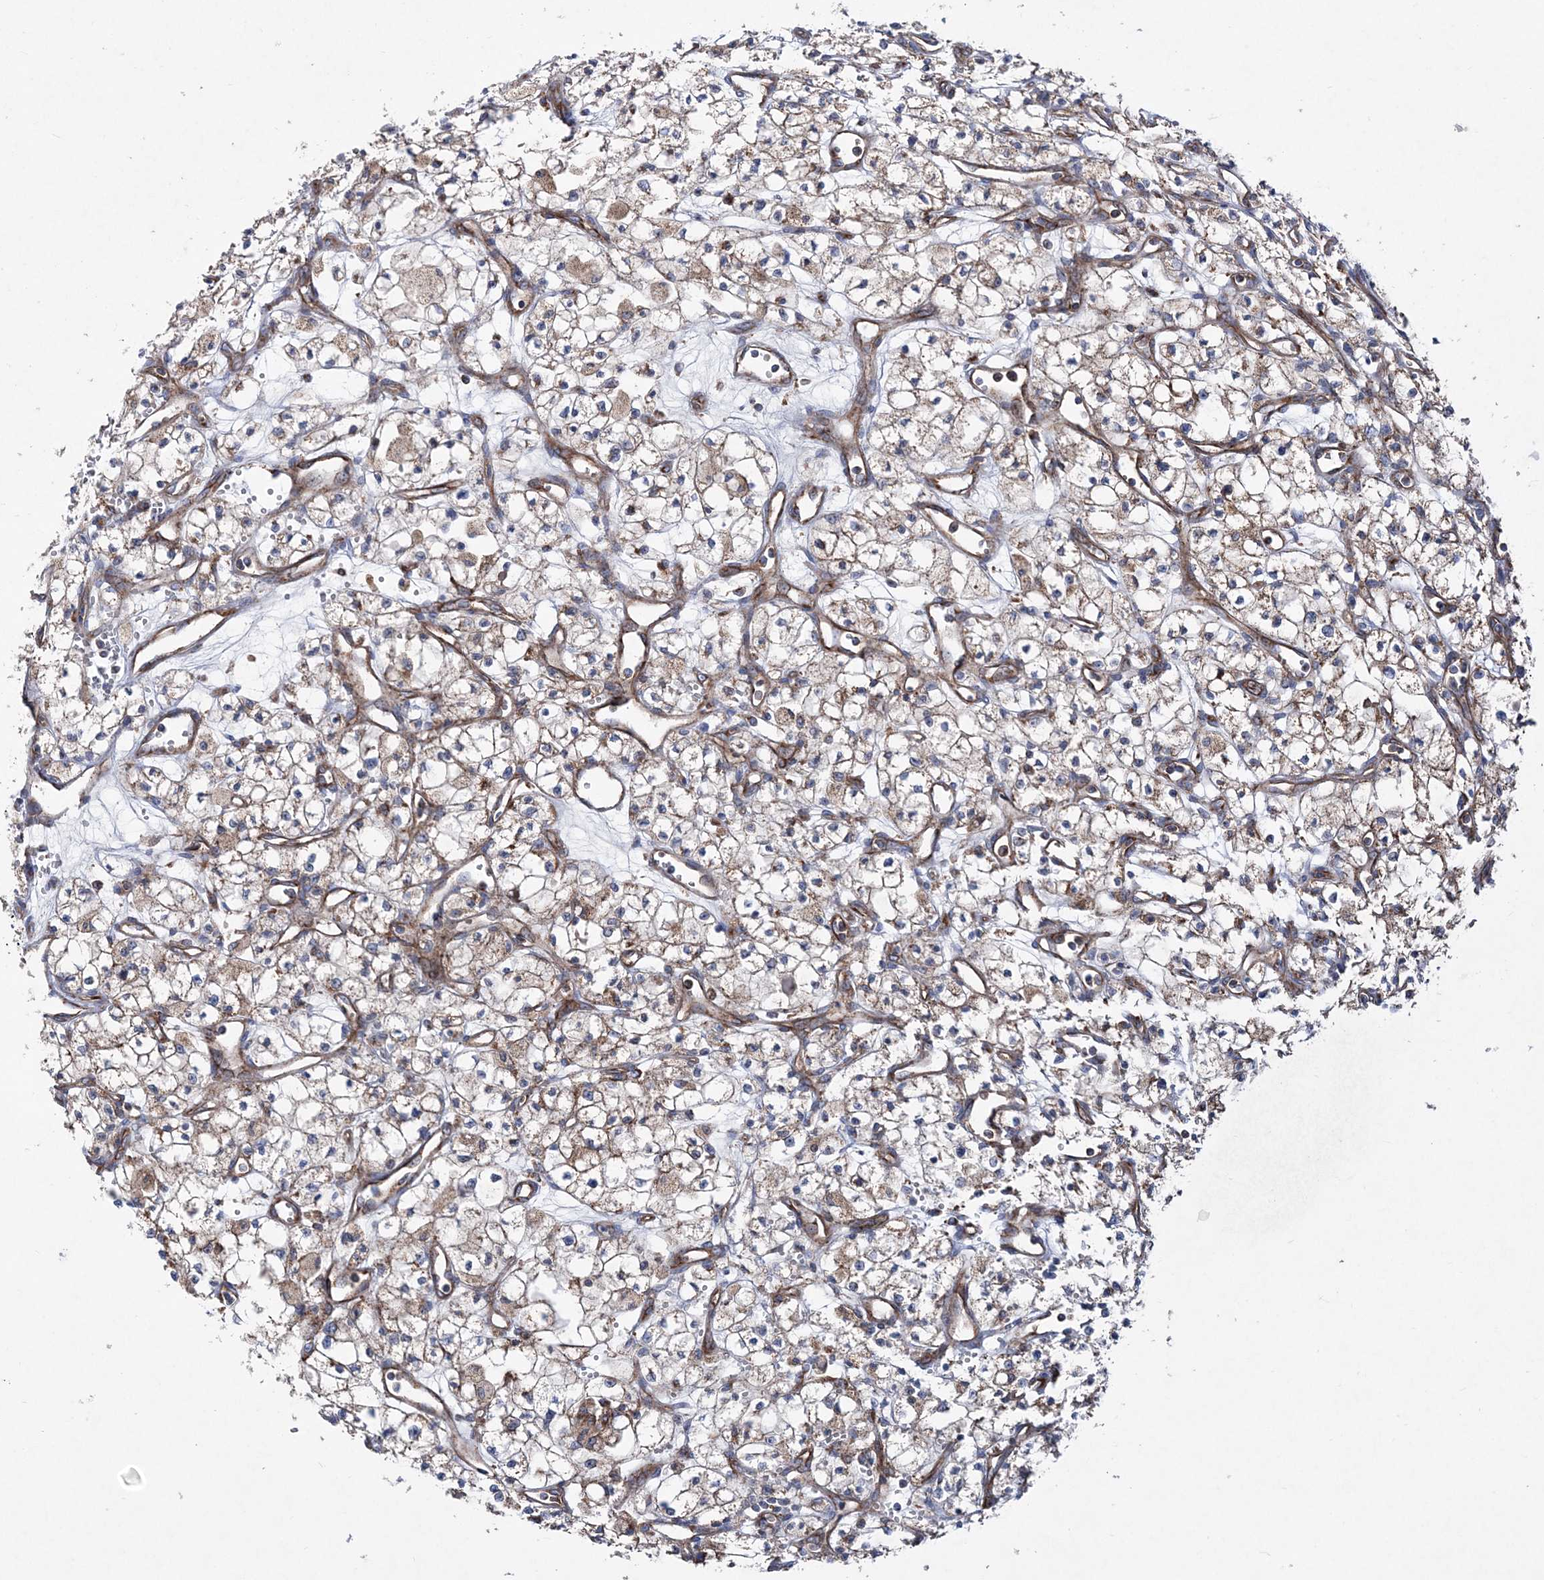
{"staining": {"intensity": "weak", "quantity": ">75%", "location": "cytoplasmic/membranous"}, "tissue": "renal cancer", "cell_type": "Tumor cells", "image_type": "cancer", "snomed": [{"axis": "morphology", "description": "Adenocarcinoma, NOS"}, {"axis": "topography", "description": "Kidney"}], "caption": "This is a photomicrograph of immunohistochemistry (IHC) staining of renal cancer (adenocarcinoma), which shows weak staining in the cytoplasmic/membranous of tumor cells.", "gene": "NGLY1", "patient": {"sex": "male", "age": 59}}